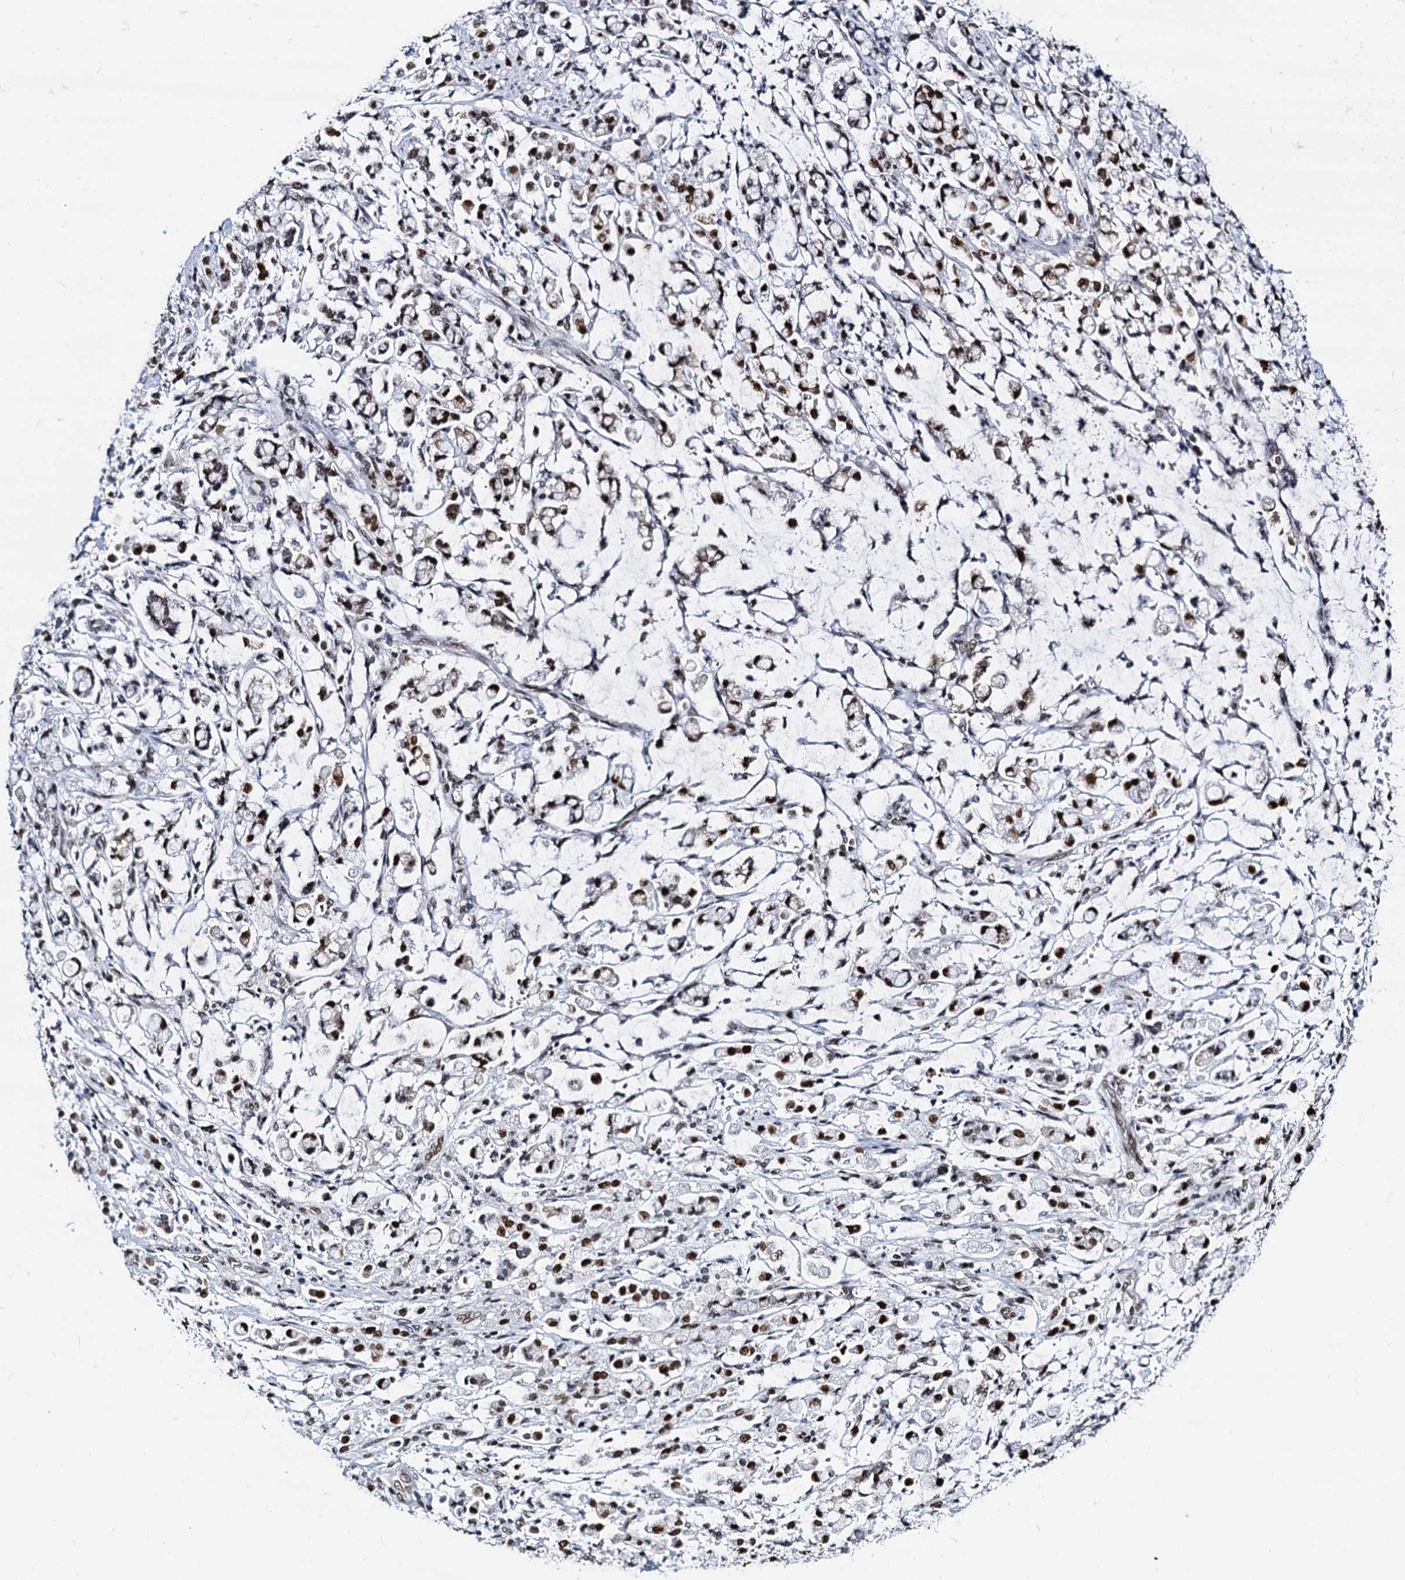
{"staining": {"intensity": "strong", "quantity": ">75%", "location": "nuclear"}, "tissue": "stomach cancer", "cell_type": "Tumor cells", "image_type": "cancer", "snomed": [{"axis": "morphology", "description": "Adenocarcinoma, NOS"}, {"axis": "topography", "description": "Stomach"}], "caption": "Immunohistochemistry (IHC) of adenocarcinoma (stomach) reveals high levels of strong nuclear expression in about >75% of tumor cells.", "gene": "CMAS", "patient": {"sex": "female", "age": 60}}